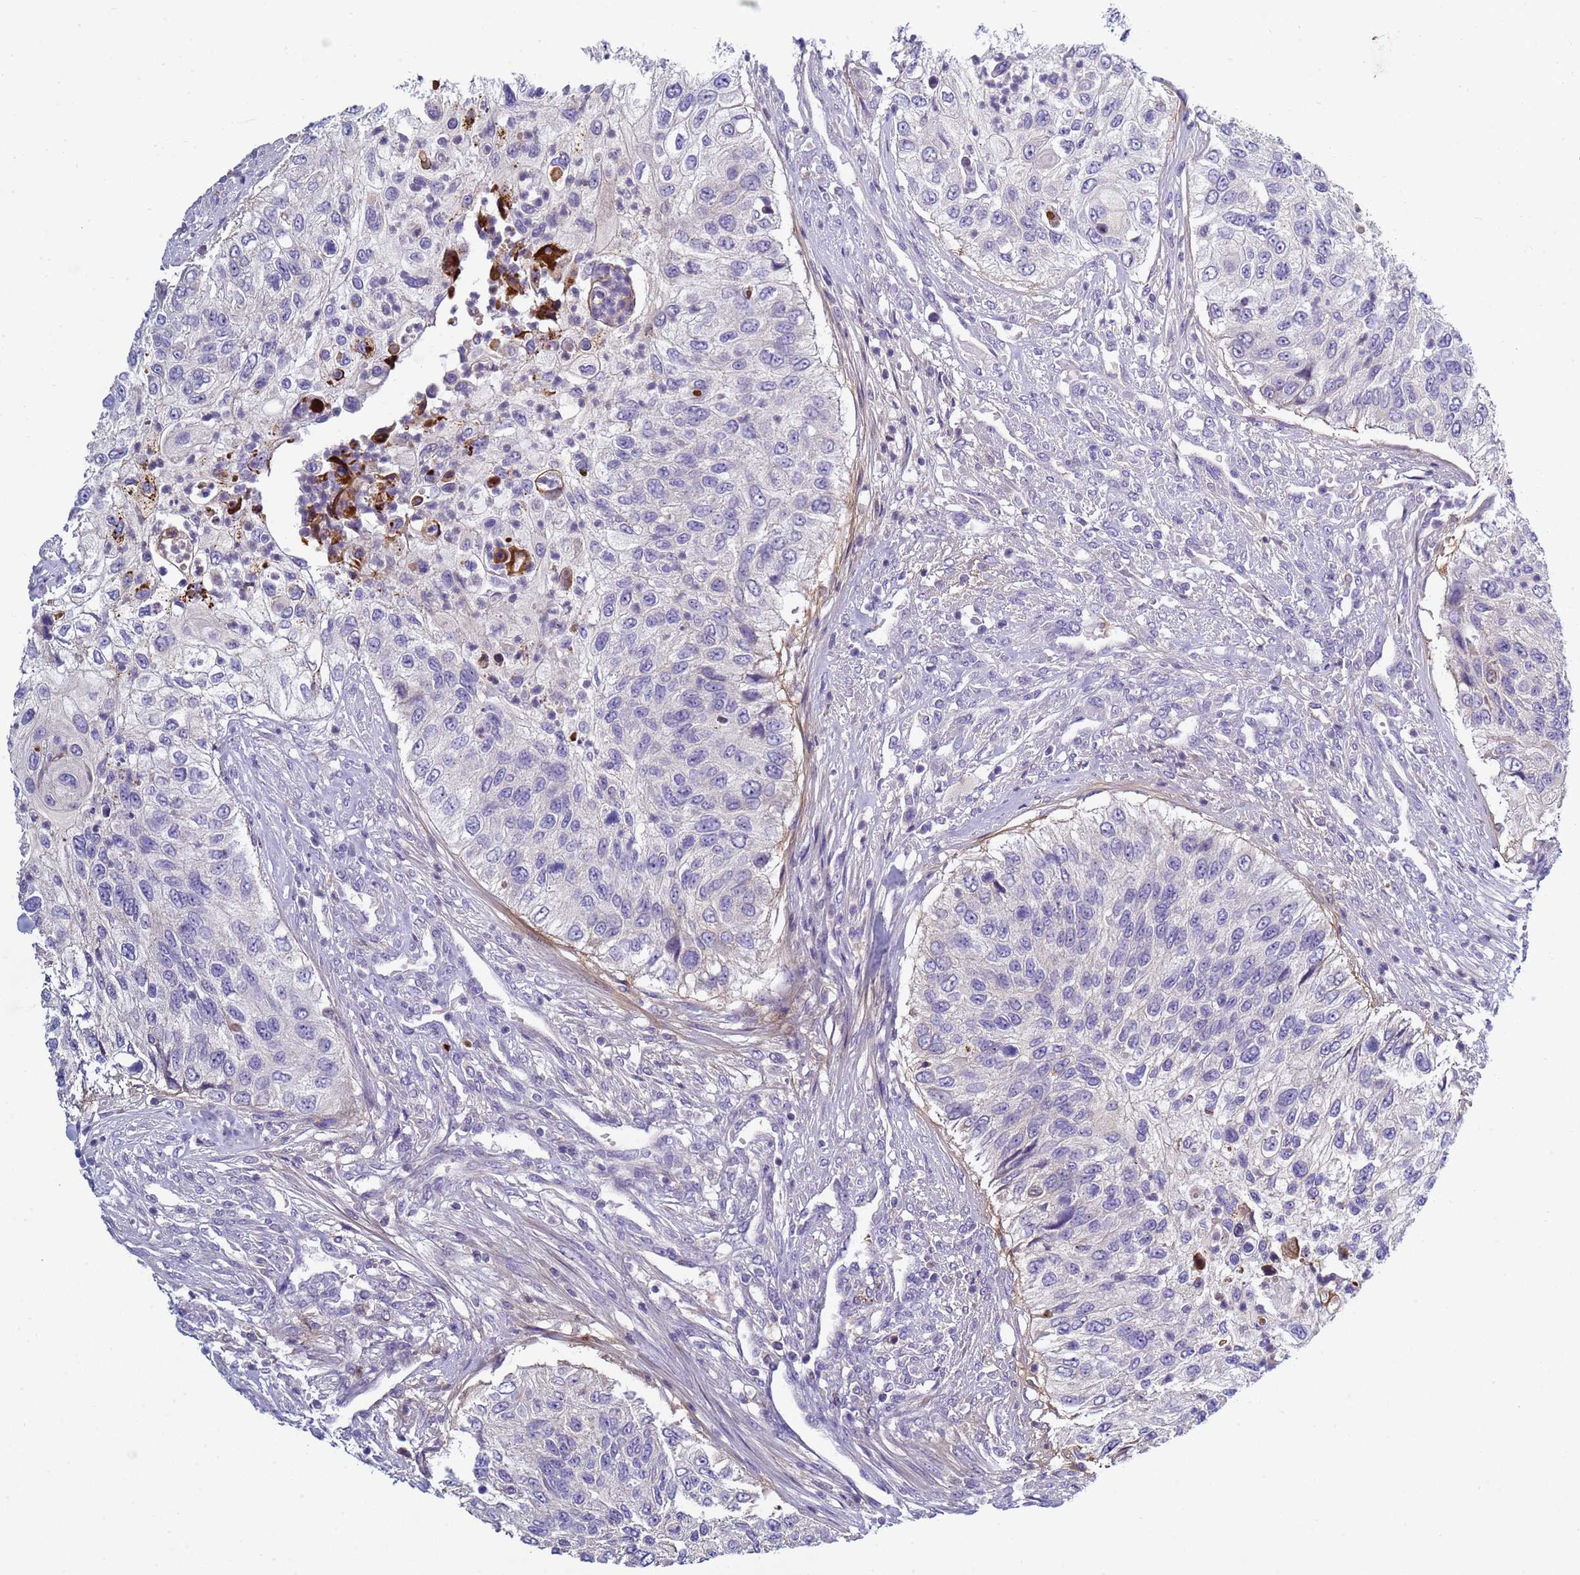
{"staining": {"intensity": "negative", "quantity": "none", "location": "none"}, "tissue": "urothelial cancer", "cell_type": "Tumor cells", "image_type": "cancer", "snomed": [{"axis": "morphology", "description": "Urothelial carcinoma, High grade"}, {"axis": "topography", "description": "Urinary bladder"}], "caption": "A histopathology image of urothelial cancer stained for a protein displays no brown staining in tumor cells. (Stains: DAB (3,3'-diaminobenzidine) immunohistochemistry with hematoxylin counter stain, Microscopy: brightfield microscopy at high magnification).", "gene": "TRIM51", "patient": {"sex": "female", "age": 60}}